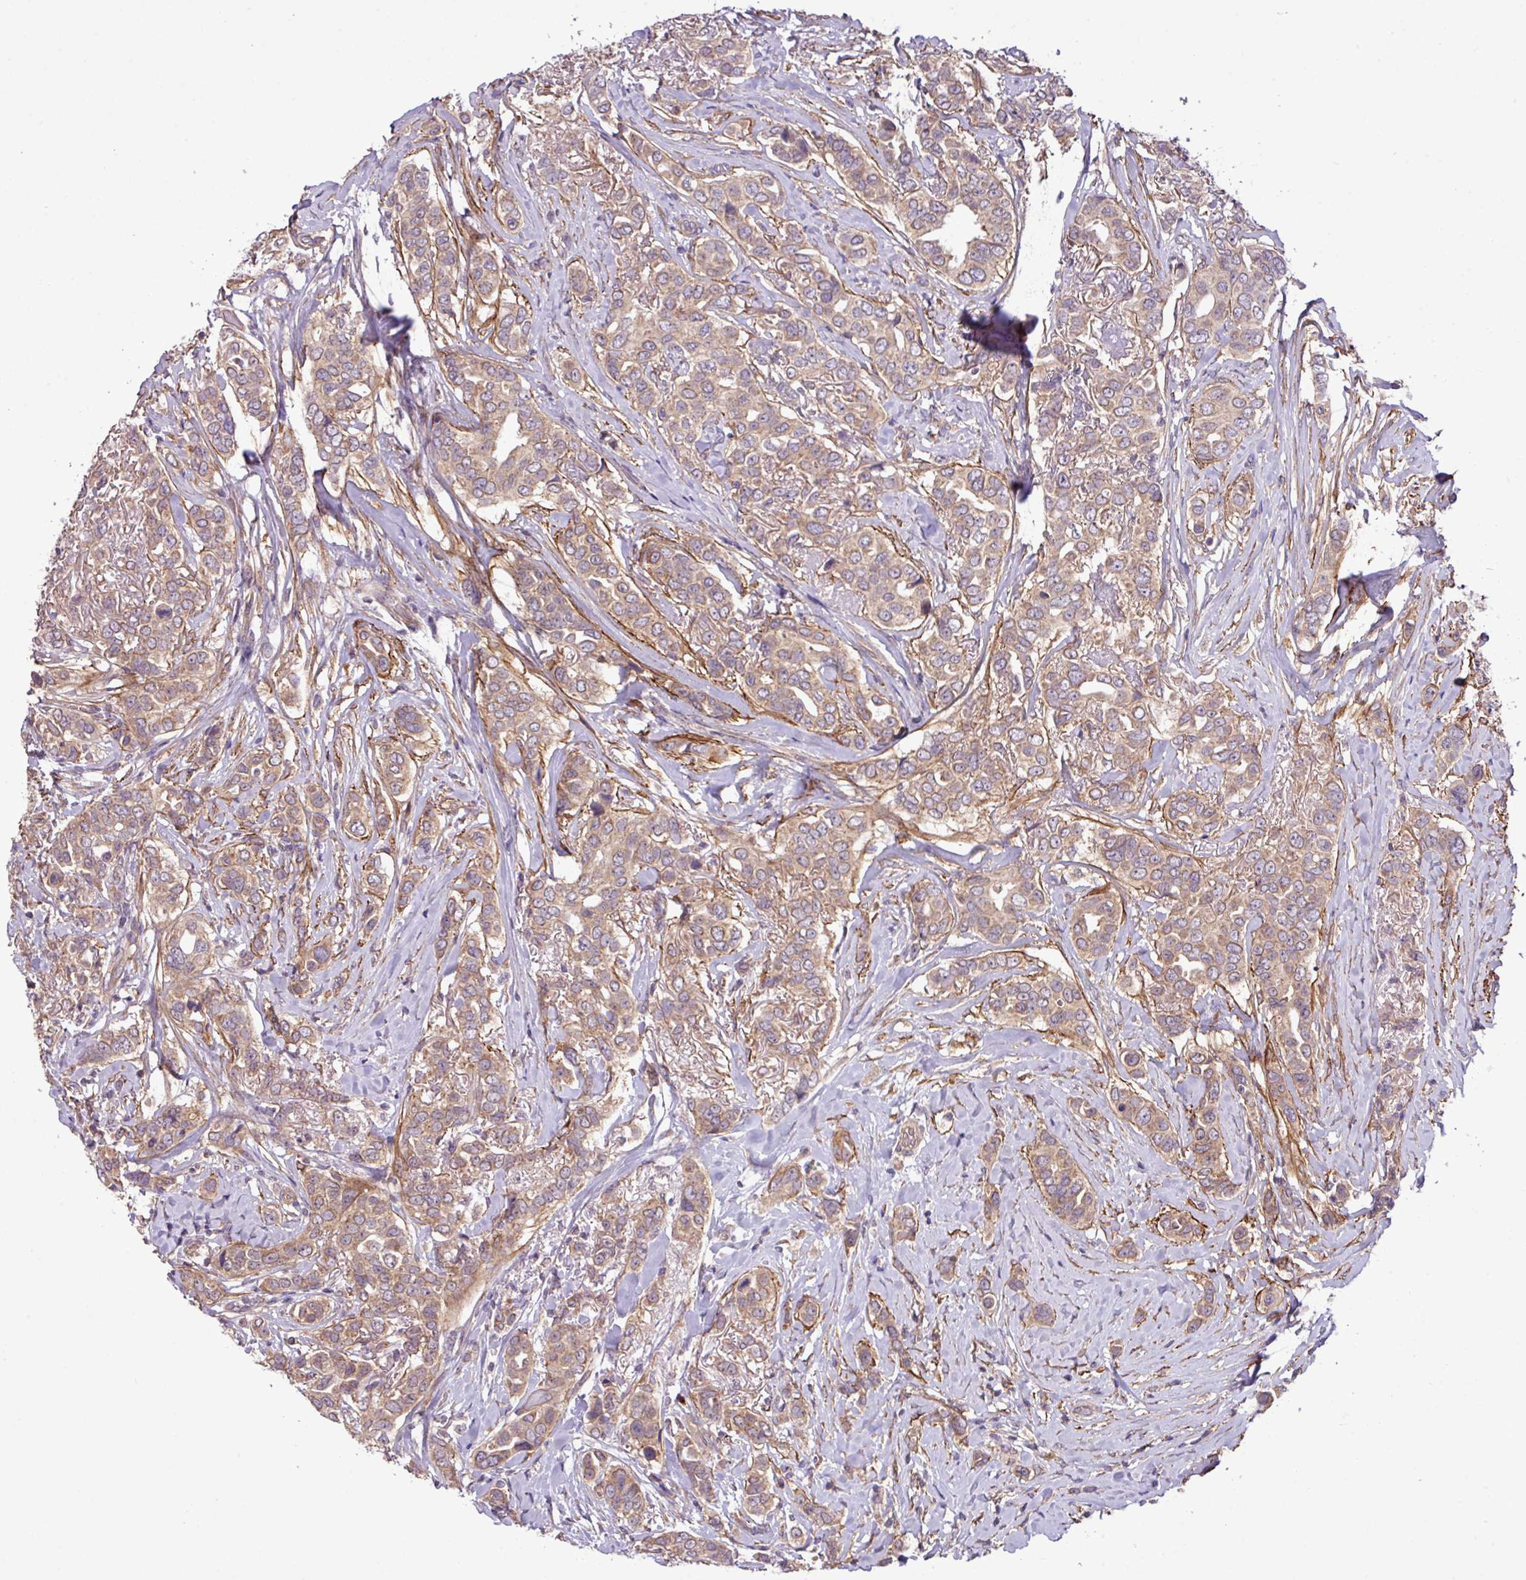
{"staining": {"intensity": "moderate", "quantity": "25%-75%", "location": "cytoplasmic/membranous"}, "tissue": "breast cancer", "cell_type": "Tumor cells", "image_type": "cancer", "snomed": [{"axis": "morphology", "description": "Lobular carcinoma"}, {"axis": "topography", "description": "Breast"}], "caption": "Brown immunohistochemical staining in breast cancer reveals moderate cytoplasmic/membranous positivity in approximately 25%-75% of tumor cells. (DAB (3,3'-diaminobenzidine) = brown stain, brightfield microscopy at high magnification).", "gene": "XIAP", "patient": {"sex": "female", "age": 51}}